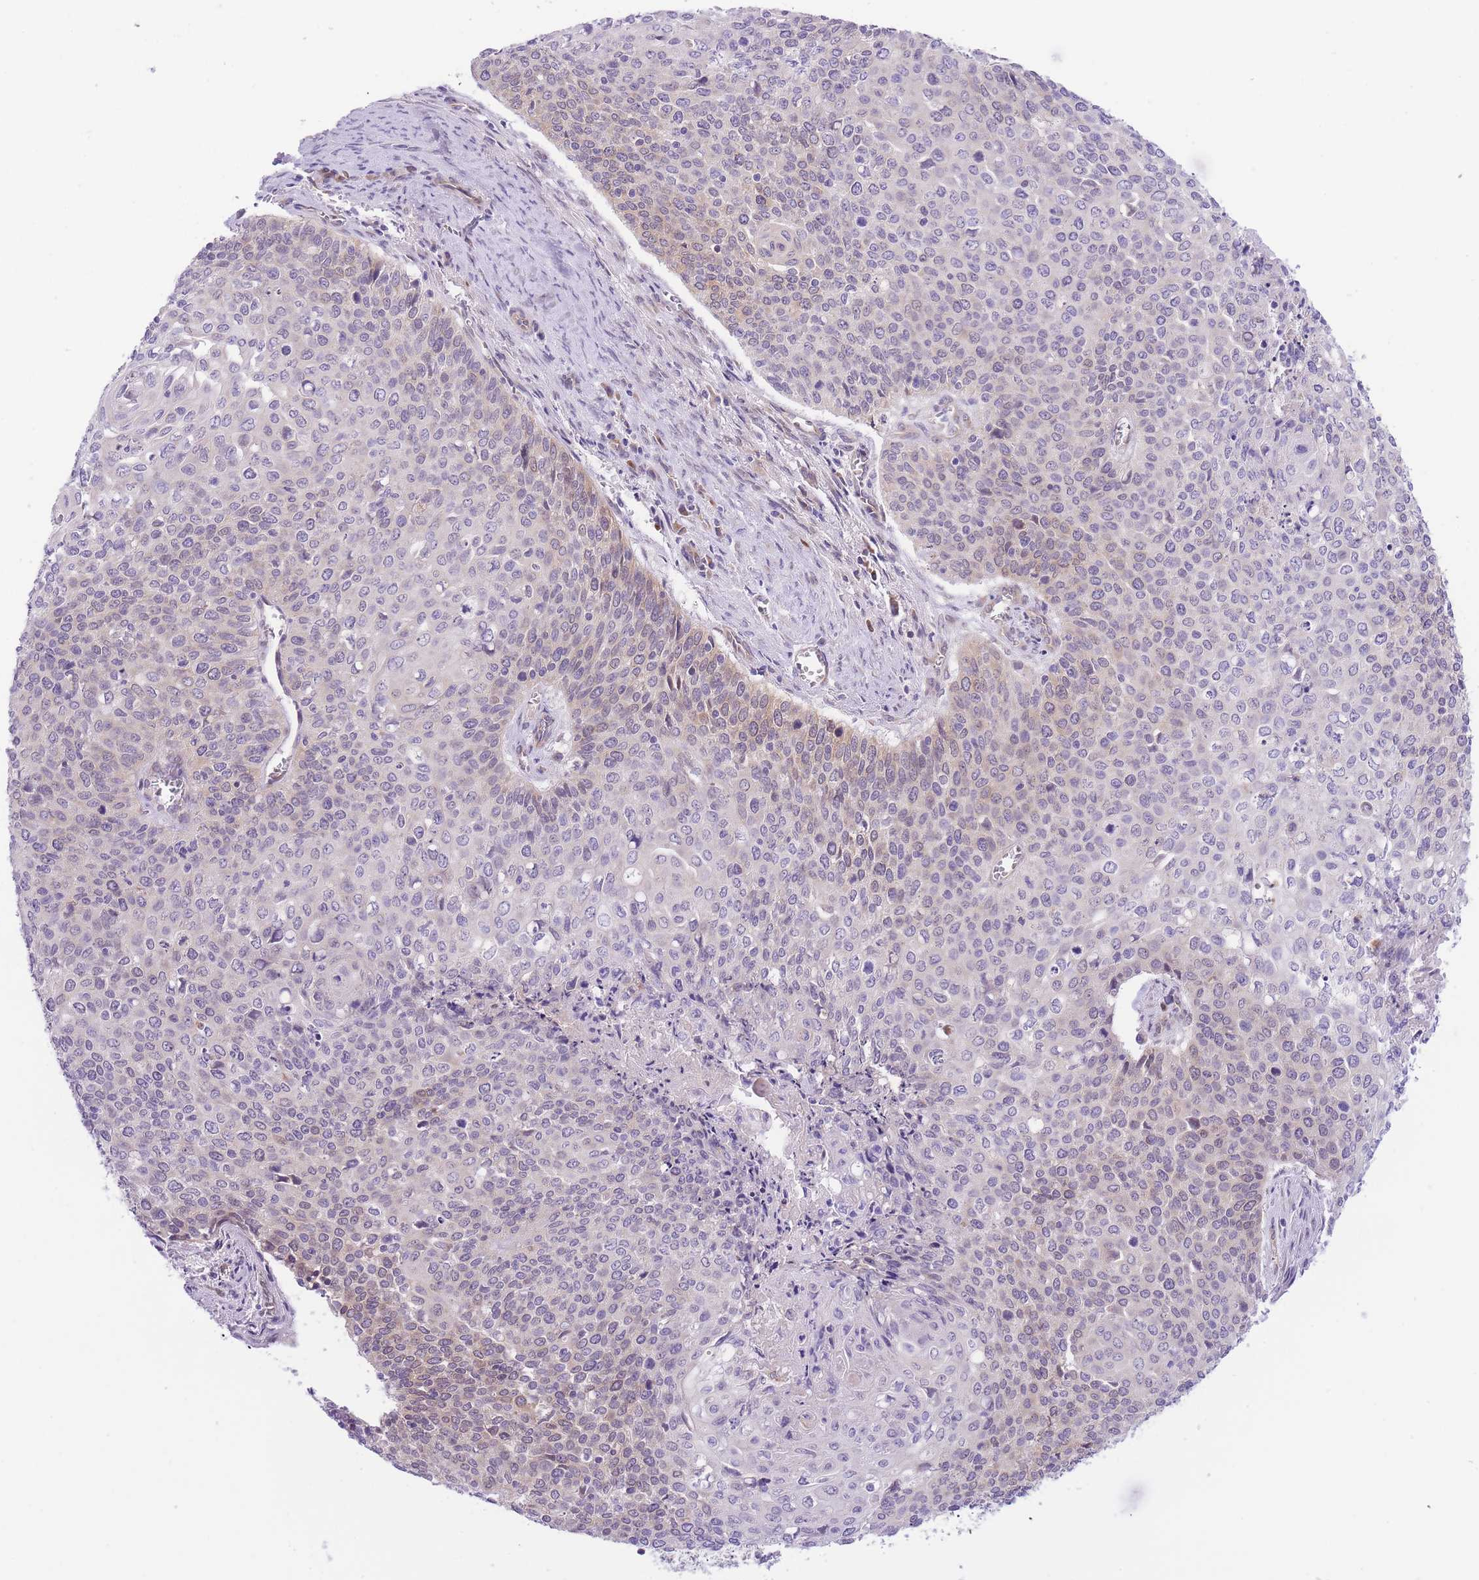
{"staining": {"intensity": "weak", "quantity": "<25%", "location": "cytoplasmic/membranous"}, "tissue": "cervical cancer", "cell_type": "Tumor cells", "image_type": "cancer", "snomed": [{"axis": "morphology", "description": "Squamous cell carcinoma, NOS"}, {"axis": "topography", "description": "Cervix"}], "caption": "This is an immunohistochemistry (IHC) photomicrograph of human cervical squamous cell carcinoma. There is no expression in tumor cells.", "gene": "WWOX", "patient": {"sex": "female", "age": 39}}